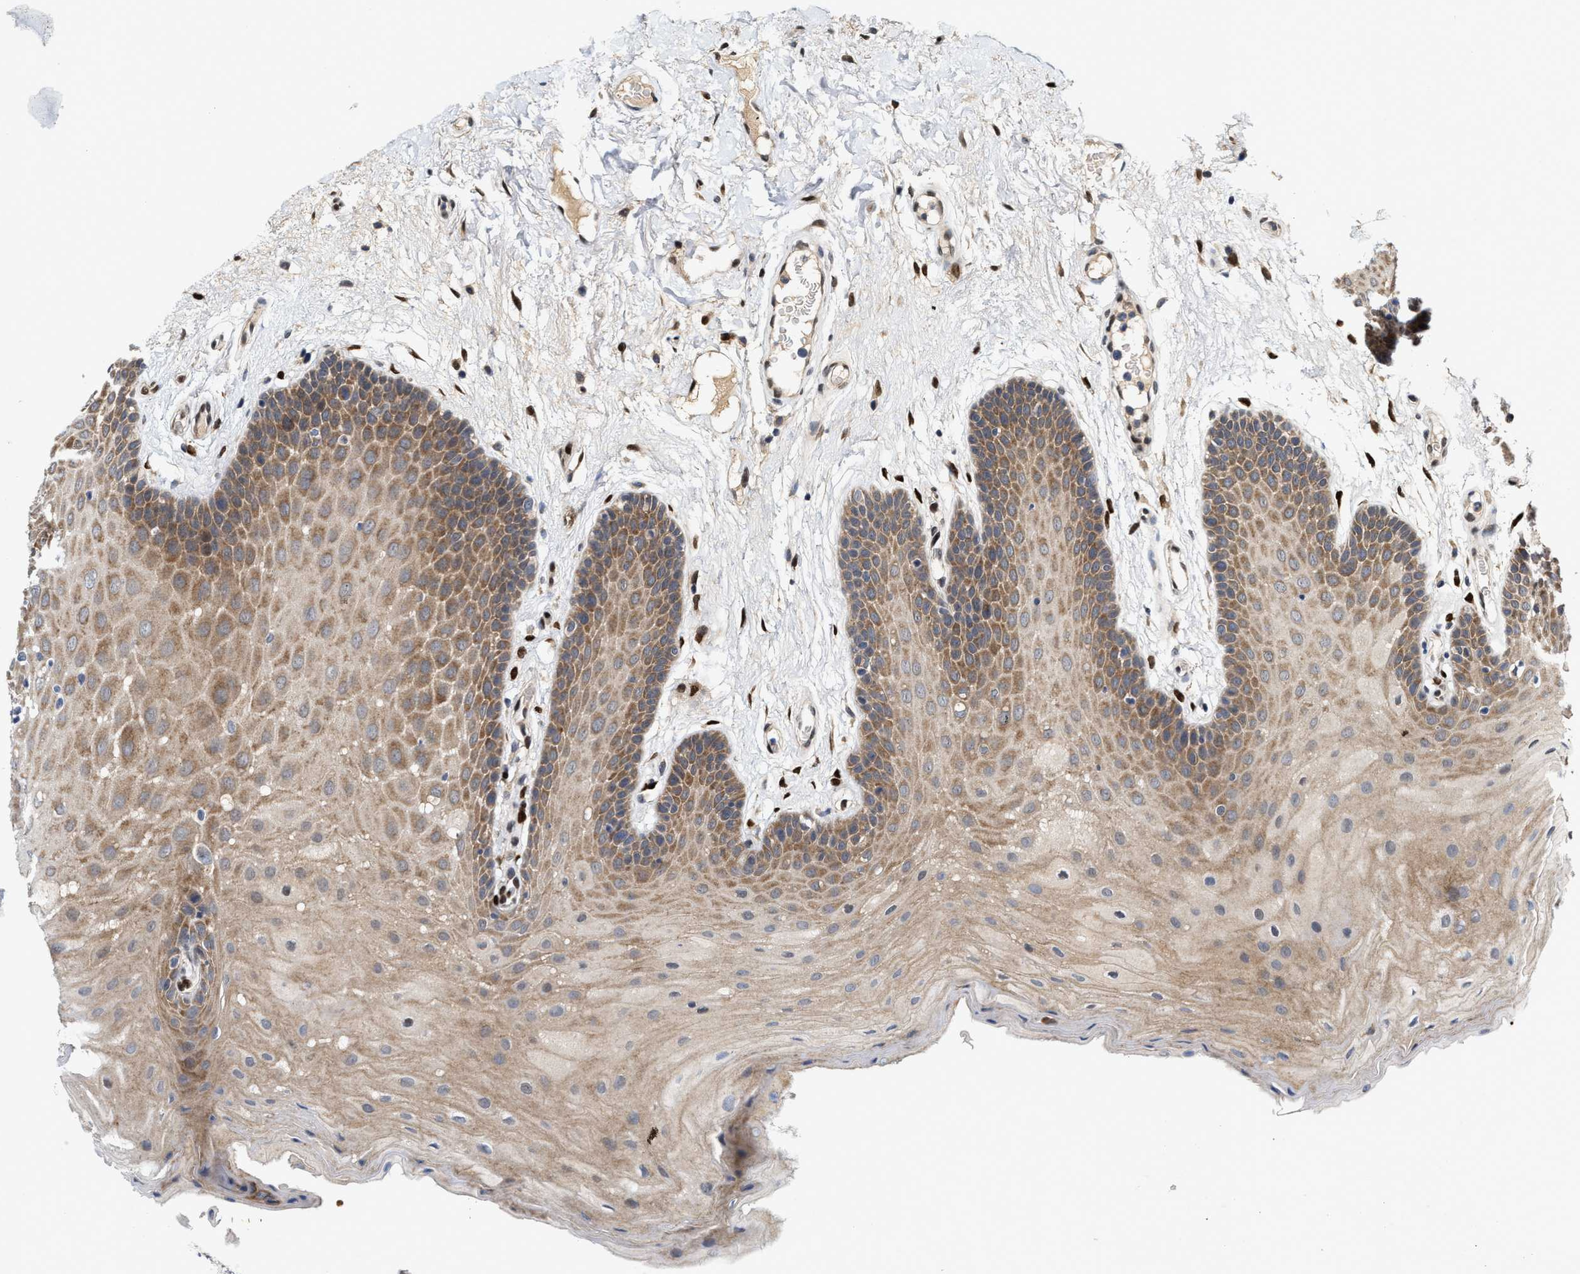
{"staining": {"intensity": "moderate", "quantity": ">75%", "location": "cytoplasmic/membranous"}, "tissue": "oral mucosa", "cell_type": "Squamous epithelial cells", "image_type": "normal", "snomed": [{"axis": "morphology", "description": "Normal tissue, NOS"}, {"axis": "morphology", "description": "Squamous cell carcinoma, NOS"}, {"axis": "topography", "description": "Oral tissue"}, {"axis": "topography", "description": "Head-Neck"}], "caption": "IHC image of unremarkable oral mucosa stained for a protein (brown), which demonstrates medium levels of moderate cytoplasmic/membranous positivity in about >75% of squamous epithelial cells.", "gene": "TCF4", "patient": {"sex": "male", "age": 71}}